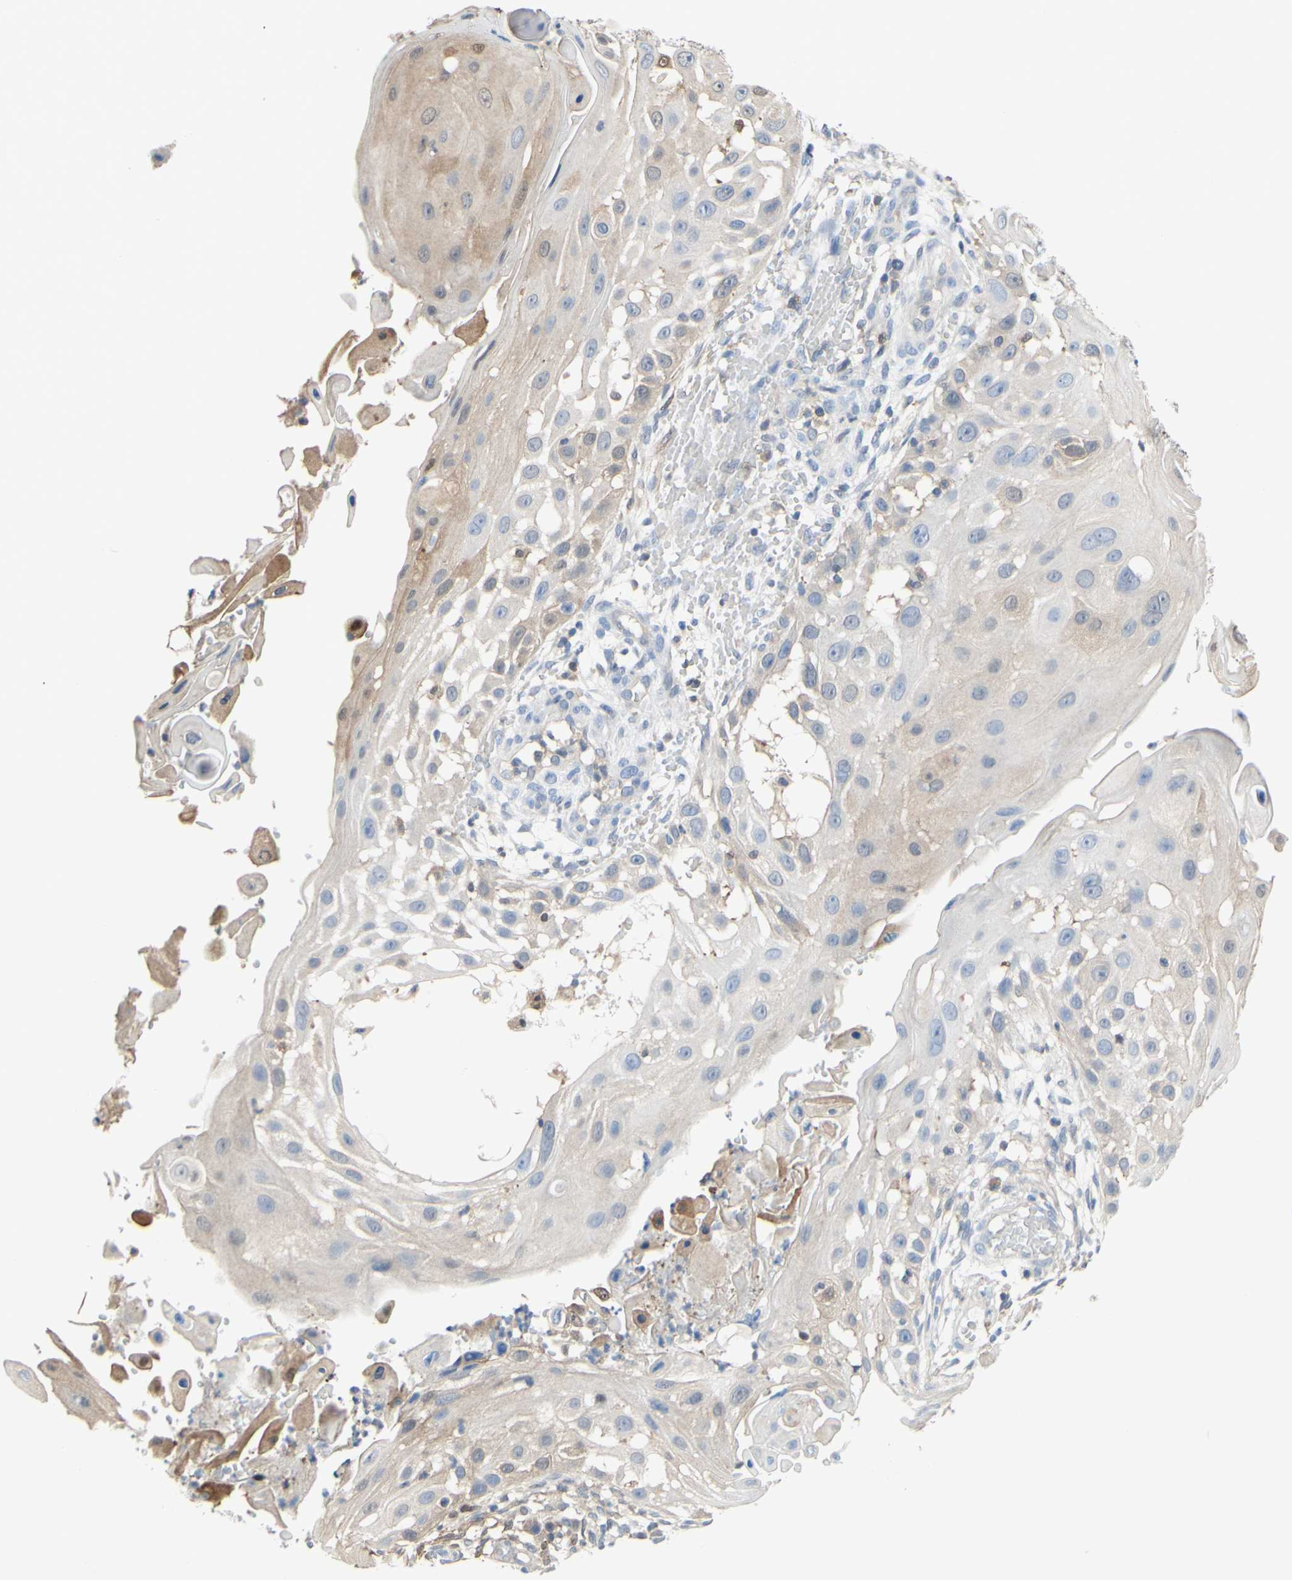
{"staining": {"intensity": "weak", "quantity": "25%-75%", "location": "cytoplasmic/membranous"}, "tissue": "skin cancer", "cell_type": "Tumor cells", "image_type": "cancer", "snomed": [{"axis": "morphology", "description": "Squamous cell carcinoma, NOS"}, {"axis": "topography", "description": "Skin"}], "caption": "Skin cancer (squamous cell carcinoma) stained with a brown dye demonstrates weak cytoplasmic/membranous positive expression in about 25%-75% of tumor cells.", "gene": "UPK3B", "patient": {"sex": "female", "age": 44}}